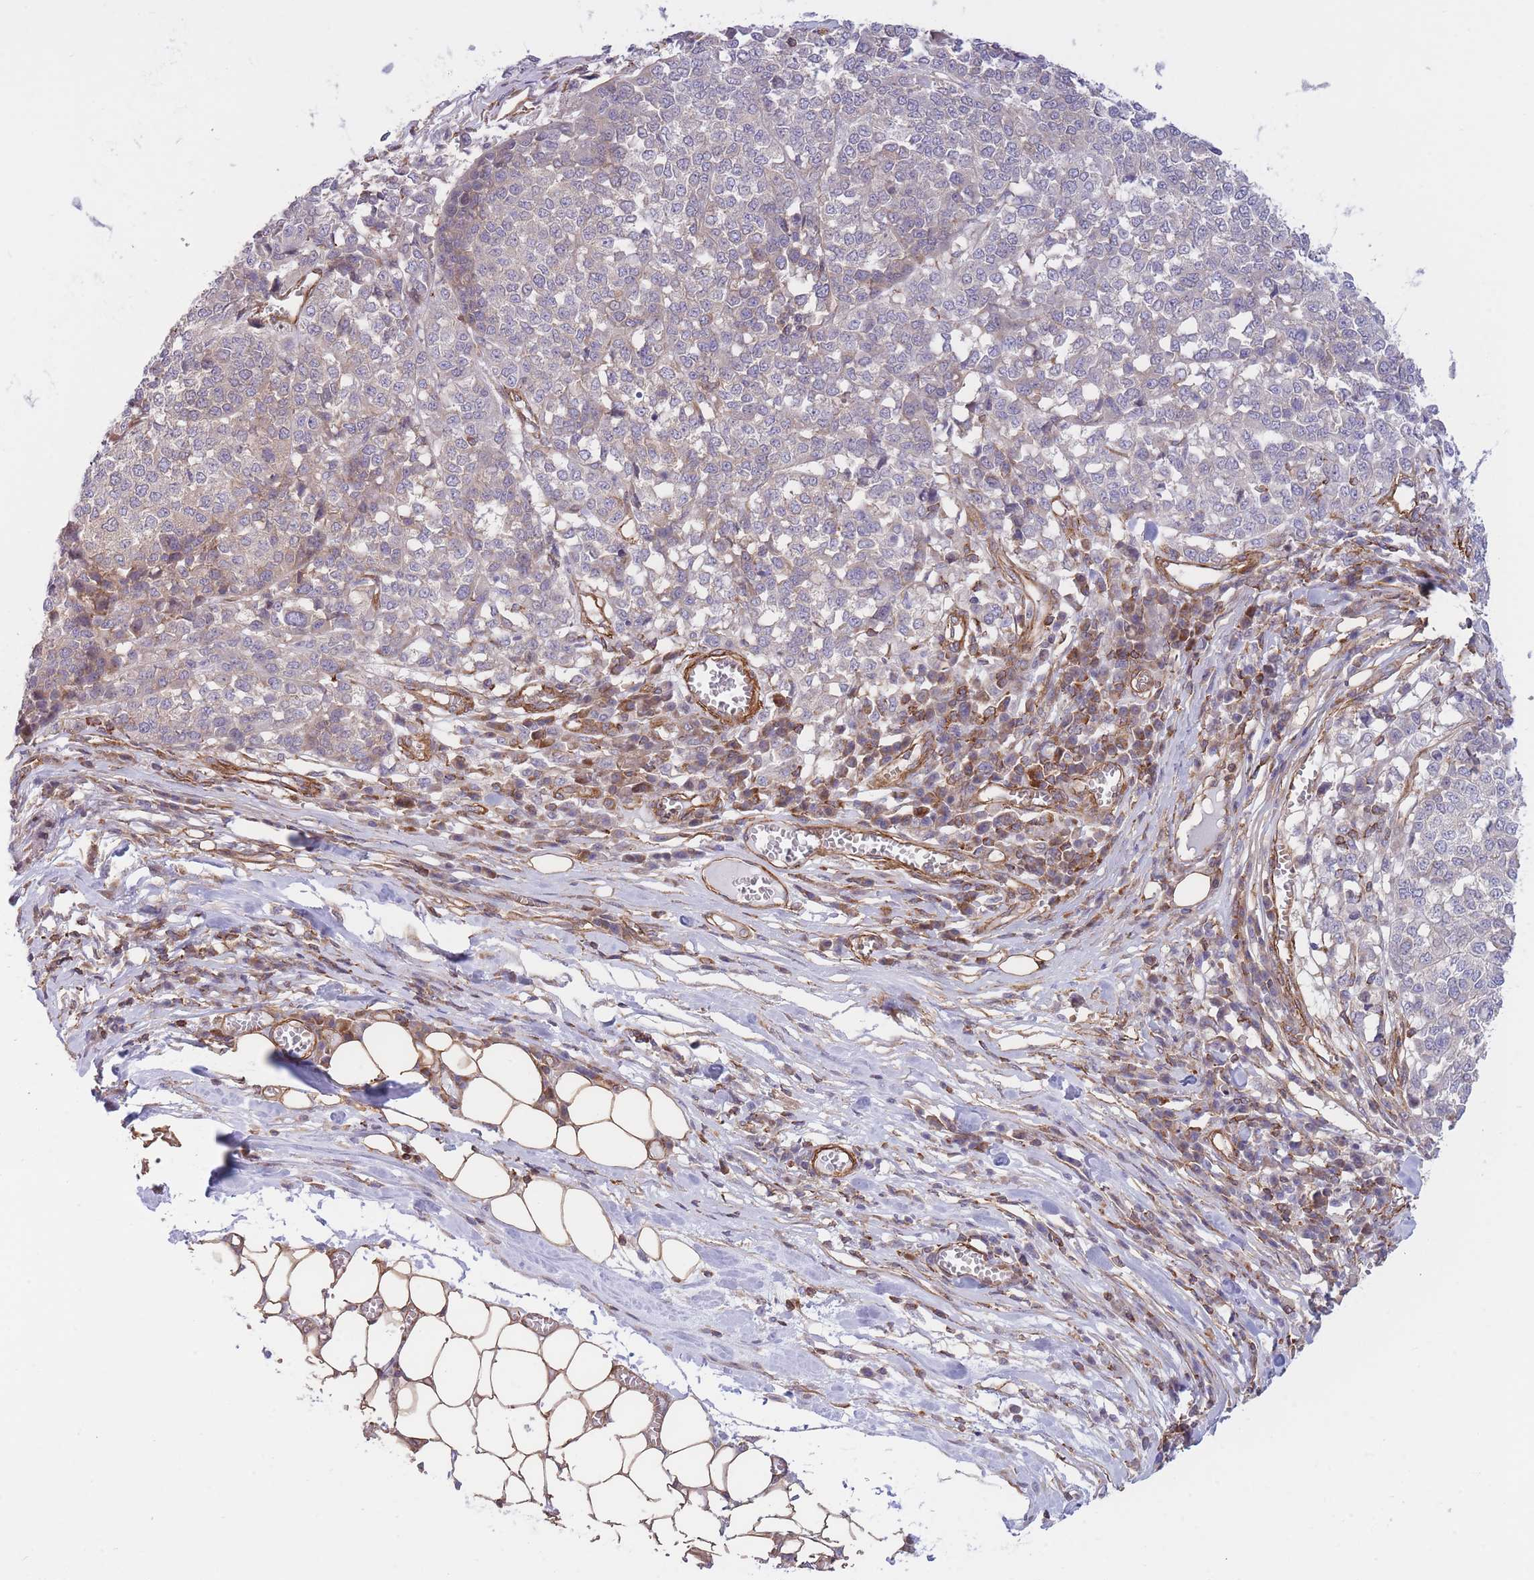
{"staining": {"intensity": "negative", "quantity": "none", "location": "none"}, "tissue": "melanoma", "cell_type": "Tumor cells", "image_type": "cancer", "snomed": [{"axis": "morphology", "description": "Malignant melanoma, Metastatic site"}, {"axis": "topography", "description": "Lymph node"}], "caption": "High power microscopy image of an IHC histopathology image of malignant melanoma (metastatic site), revealing no significant staining in tumor cells.", "gene": "CDC25B", "patient": {"sex": "male", "age": 44}}